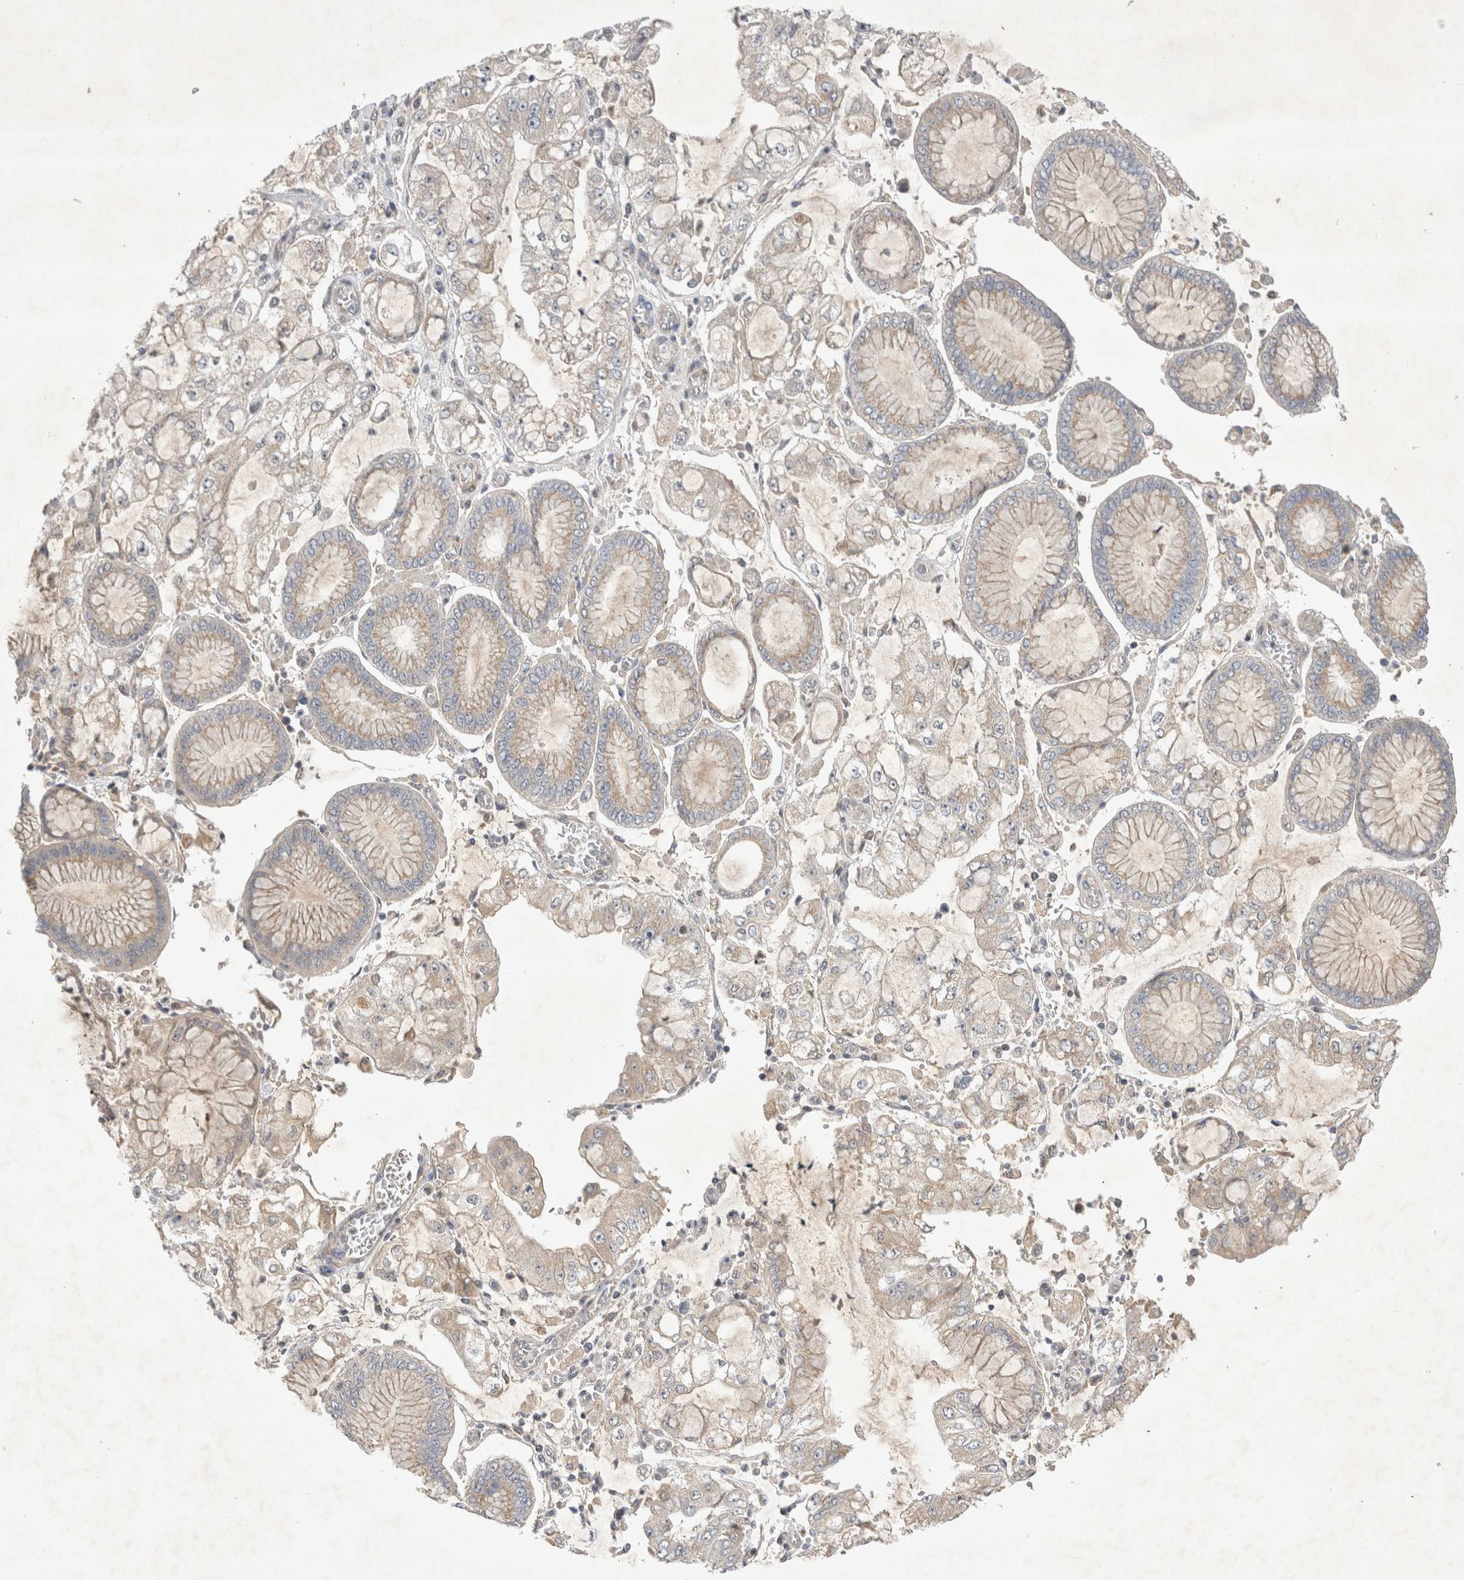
{"staining": {"intensity": "weak", "quantity": "<25%", "location": "cytoplasmic/membranous"}, "tissue": "stomach cancer", "cell_type": "Tumor cells", "image_type": "cancer", "snomed": [{"axis": "morphology", "description": "Adenocarcinoma, NOS"}, {"axis": "topography", "description": "Stomach"}], "caption": "Tumor cells show no significant expression in stomach cancer. (IHC, brightfield microscopy, high magnification).", "gene": "SRD5A3", "patient": {"sex": "male", "age": 76}}